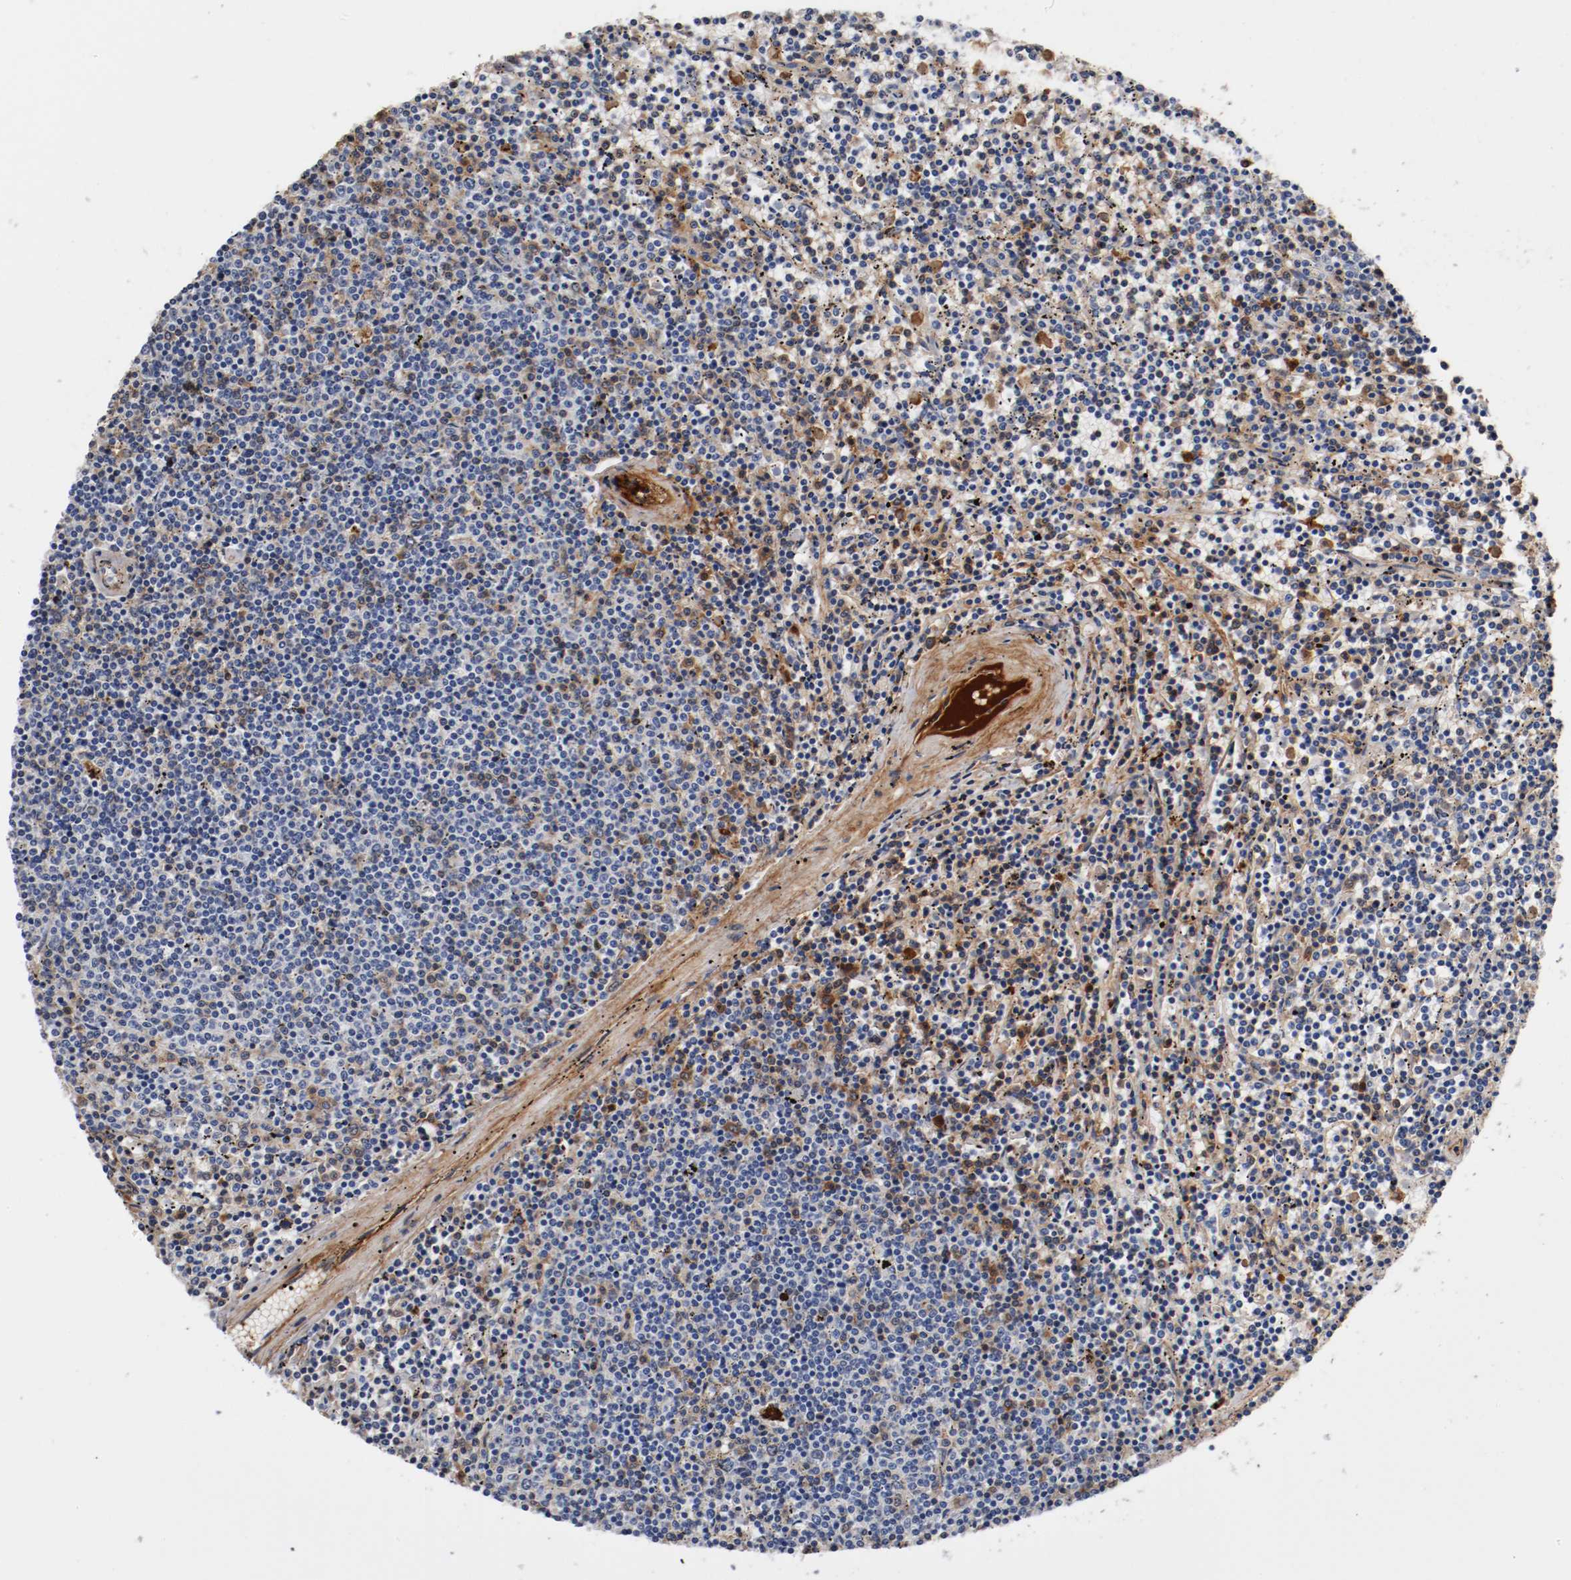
{"staining": {"intensity": "moderate", "quantity": "<25%", "location": "cytoplasmic/membranous"}, "tissue": "lymphoma", "cell_type": "Tumor cells", "image_type": "cancer", "snomed": [{"axis": "morphology", "description": "Malignant lymphoma, non-Hodgkin's type, Low grade"}, {"axis": "topography", "description": "Spleen"}], "caption": "Immunohistochemical staining of human low-grade malignant lymphoma, non-Hodgkin's type exhibits moderate cytoplasmic/membranous protein positivity in approximately <25% of tumor cells.", "gene": "TNC", "patient": {"sex": "female", "age": 50}}